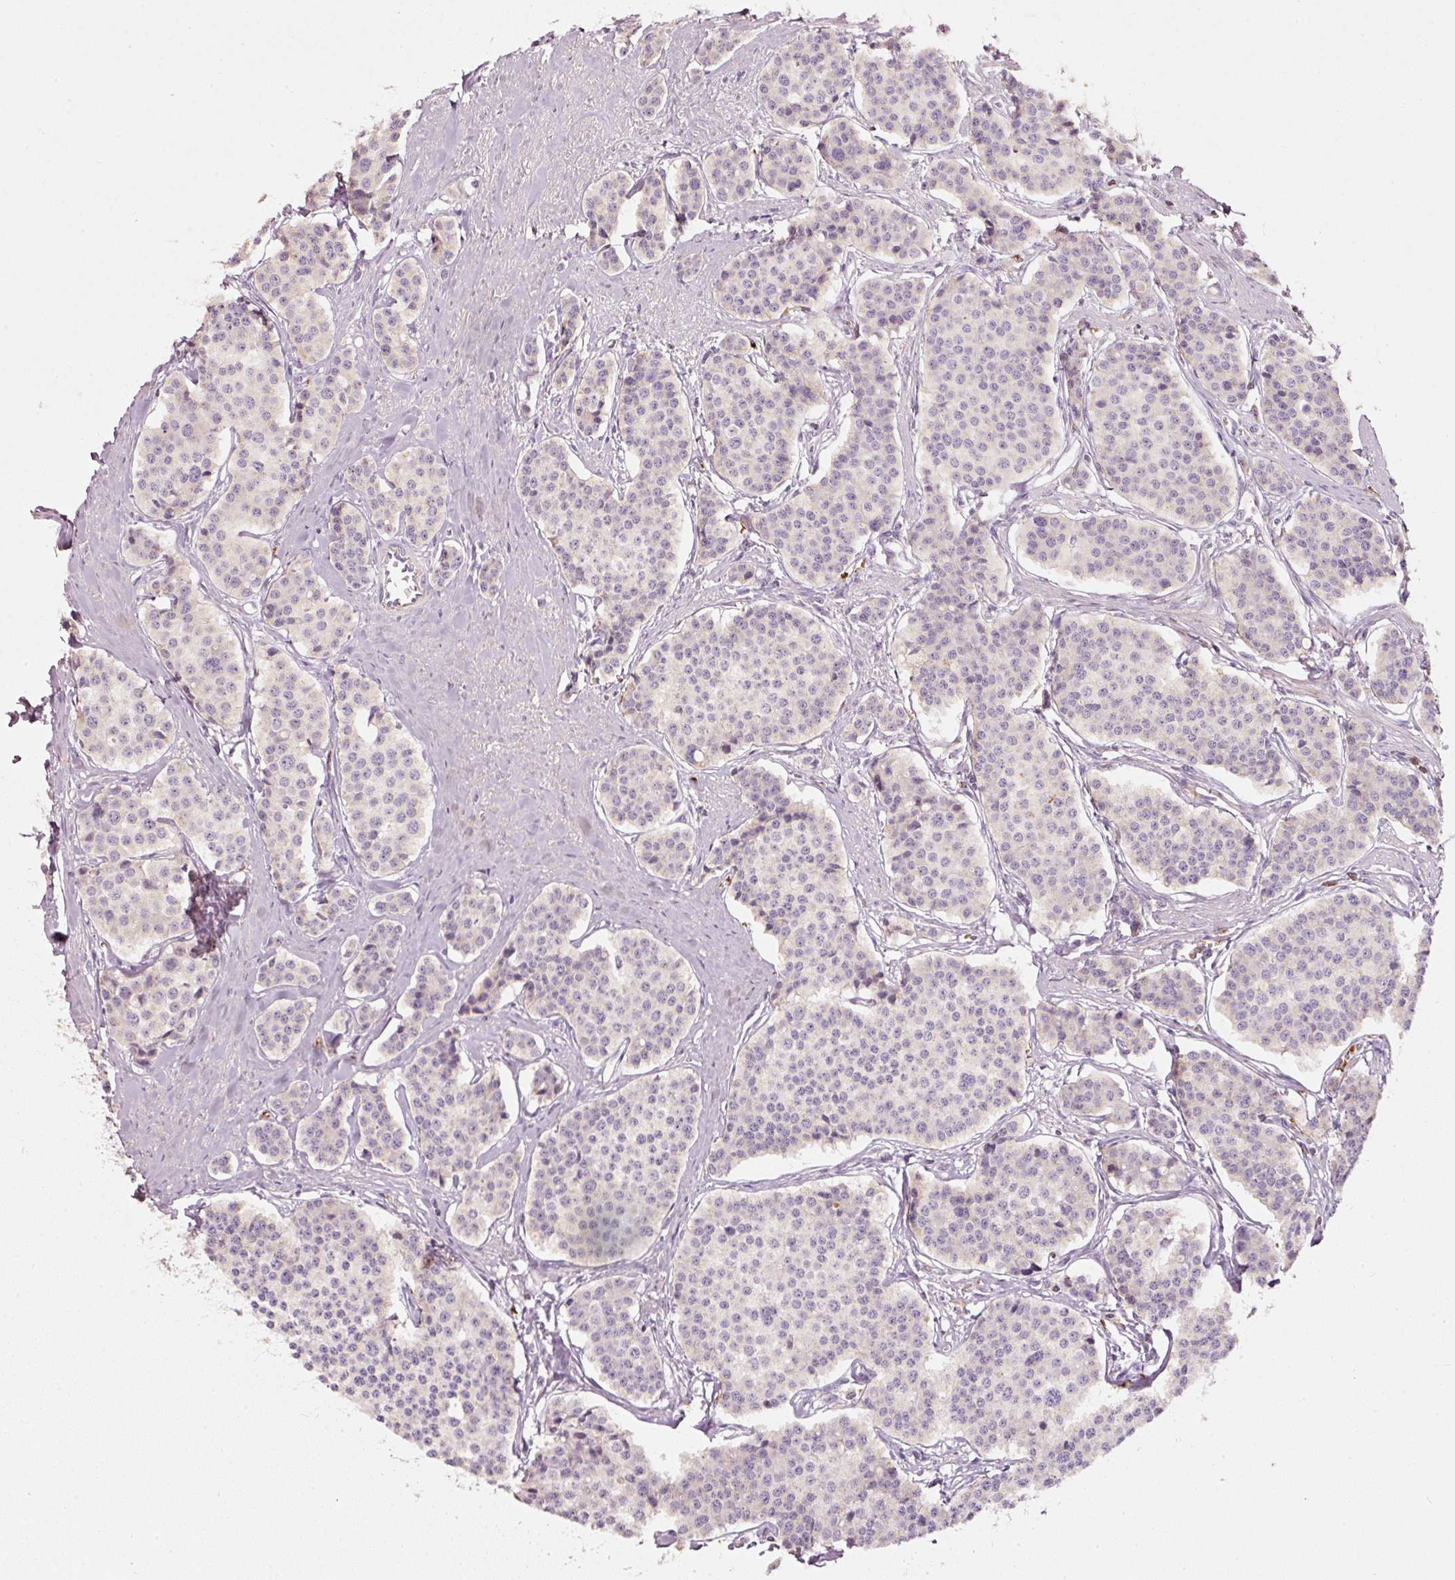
{"staining": {"intensity": "negative", "quantity": "none", "location": "none"}, "tissue": "carcinoid", "cell_type": "Tumor cells", "image_type": "cancer", "snomed": [{"axis": "morphology", "description": "Carcinoid, malignant, NOS"}, {"axis": "topography", "description": "Small intestine"}], "caption": "Carcinoid (malignant) was stained to show a protein in brown. There is no significant positivity in tumor cells.", "gene": "KLHL21", "patient": {"sex": "male", "age": 60}}